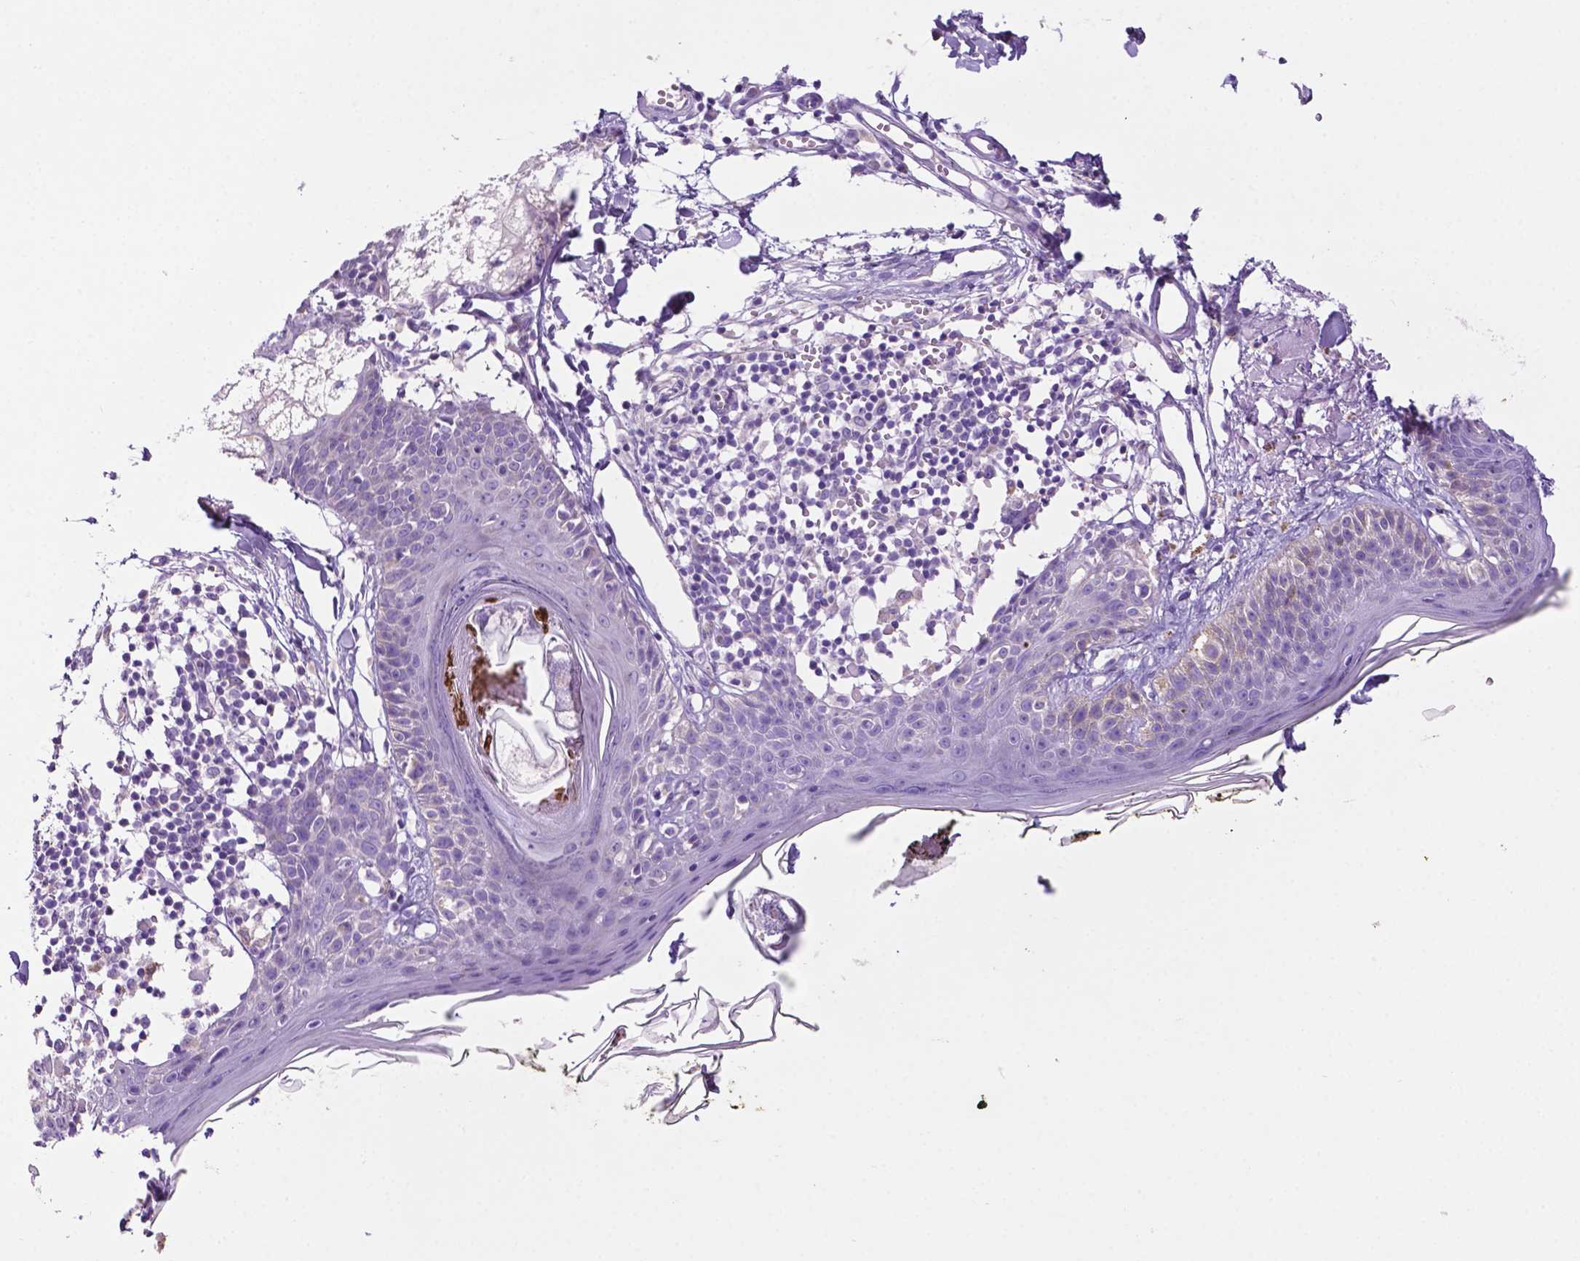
{"staining": {"intensity": "negative", "quantity": "none", "location": "none"}, "tissue": "skin", "cell_type": "Fibroblasts", "image_type": "normal", "snomed": [{"axis": "morphology", "description": "Normal tissue, NOS"}, {"axis": "topography", "description": "Skin"}], "caption": "A high-resolution micrograph shows immunohistochemistry staining of benign skin, which demonstrates no significant positivity in fibroblasts. (Stains: DAB immunohistochemistry (IHC) with hematoxylin counter stain, Microscopy: brightfield microscopy at high magnification).", "gene": "PHYHIP", "patient": {"sex": "male", "age": 76}}